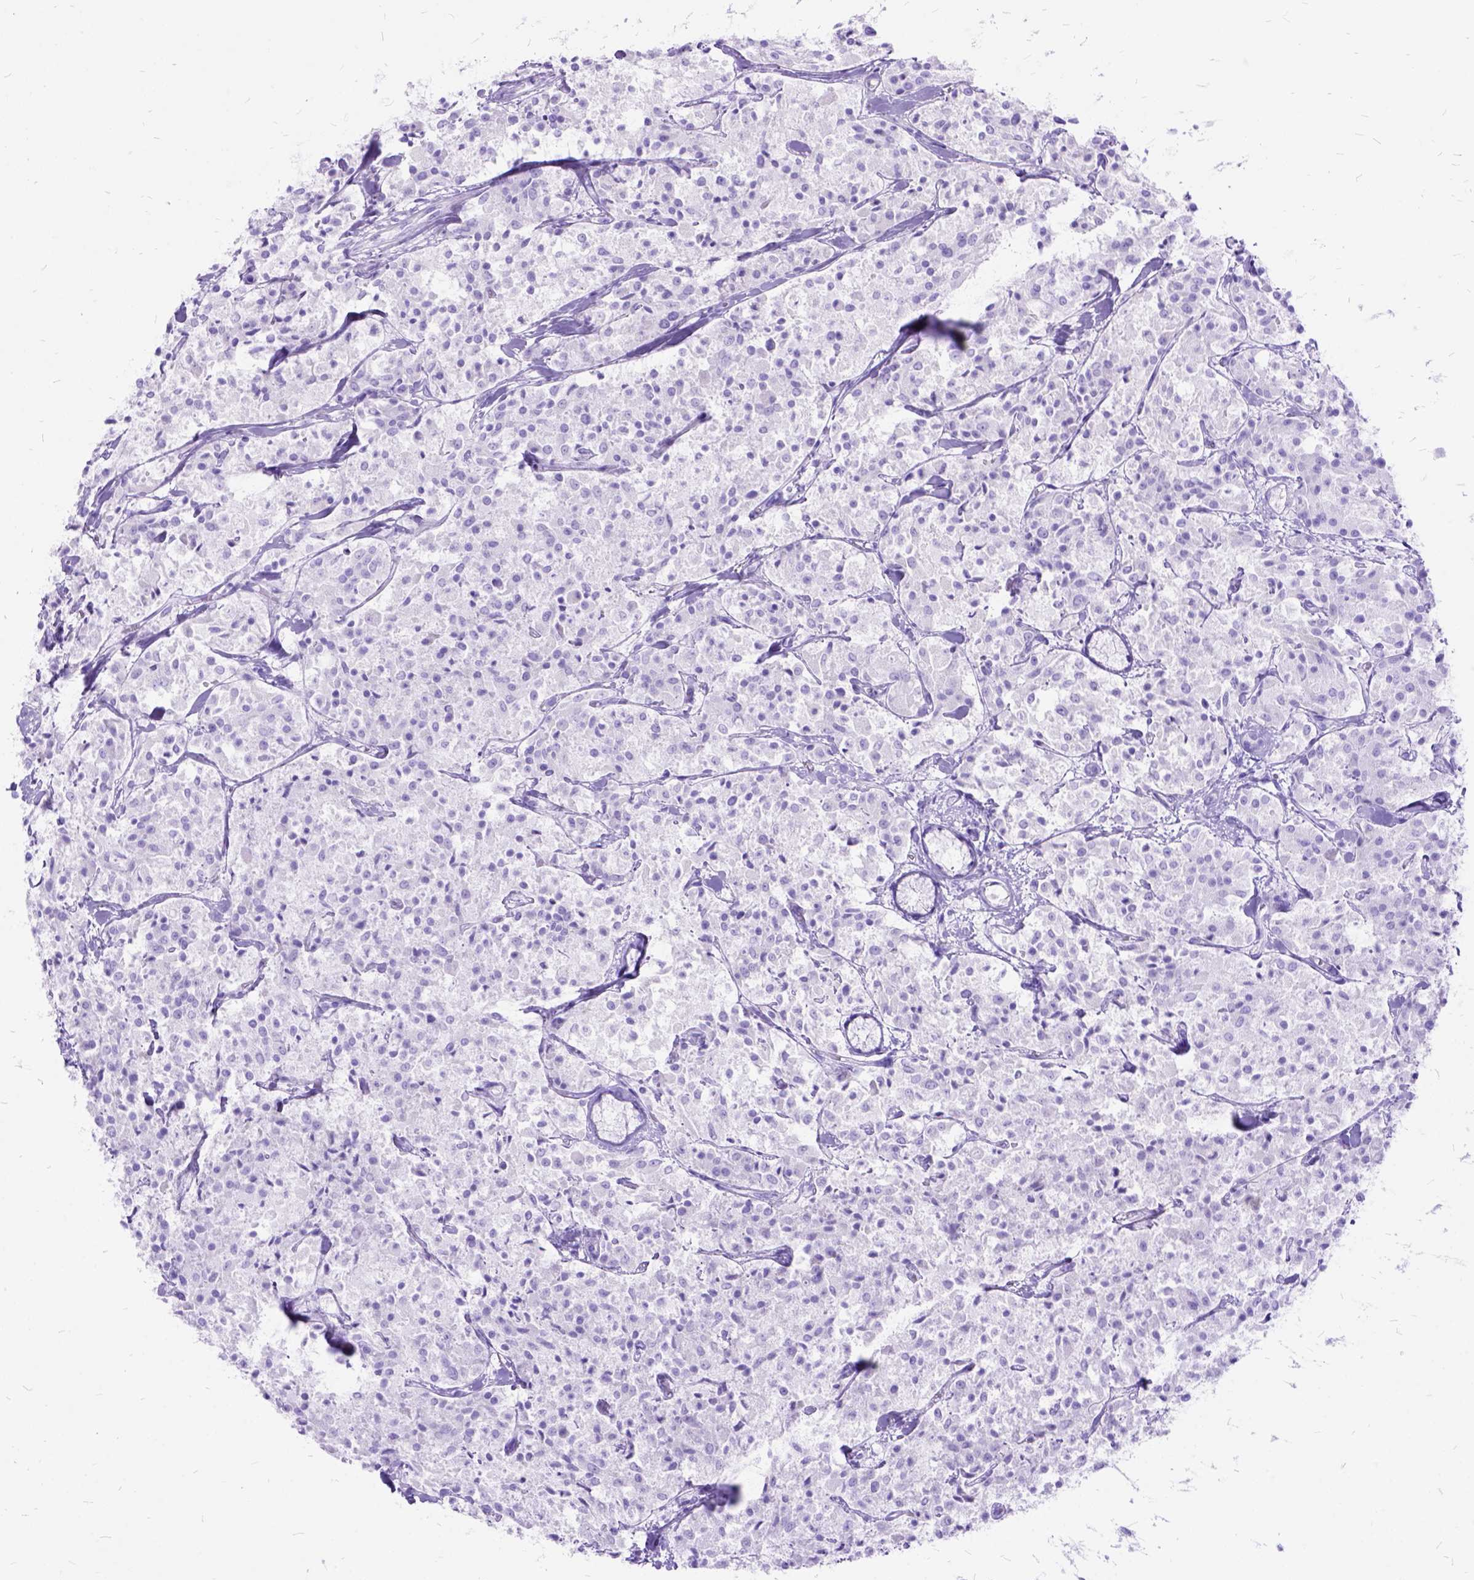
{"staining": {"intensity": "negative", "quantity": "none", "location": "none"}, "tissue": "carcinoid", "cell_type": "Tumor cells", "image_type": "cancer", "snomed": [{"axis": "morphology", "description": "Carcinoid, malignant, NOS"}, {"axis": "topography", "description": "Lung"}], "caption": "There is no significant staining in tumor cells of malignant carcinoid.", "gene": "DNAH2", "patient": {"sex": "male", "age": 71}}